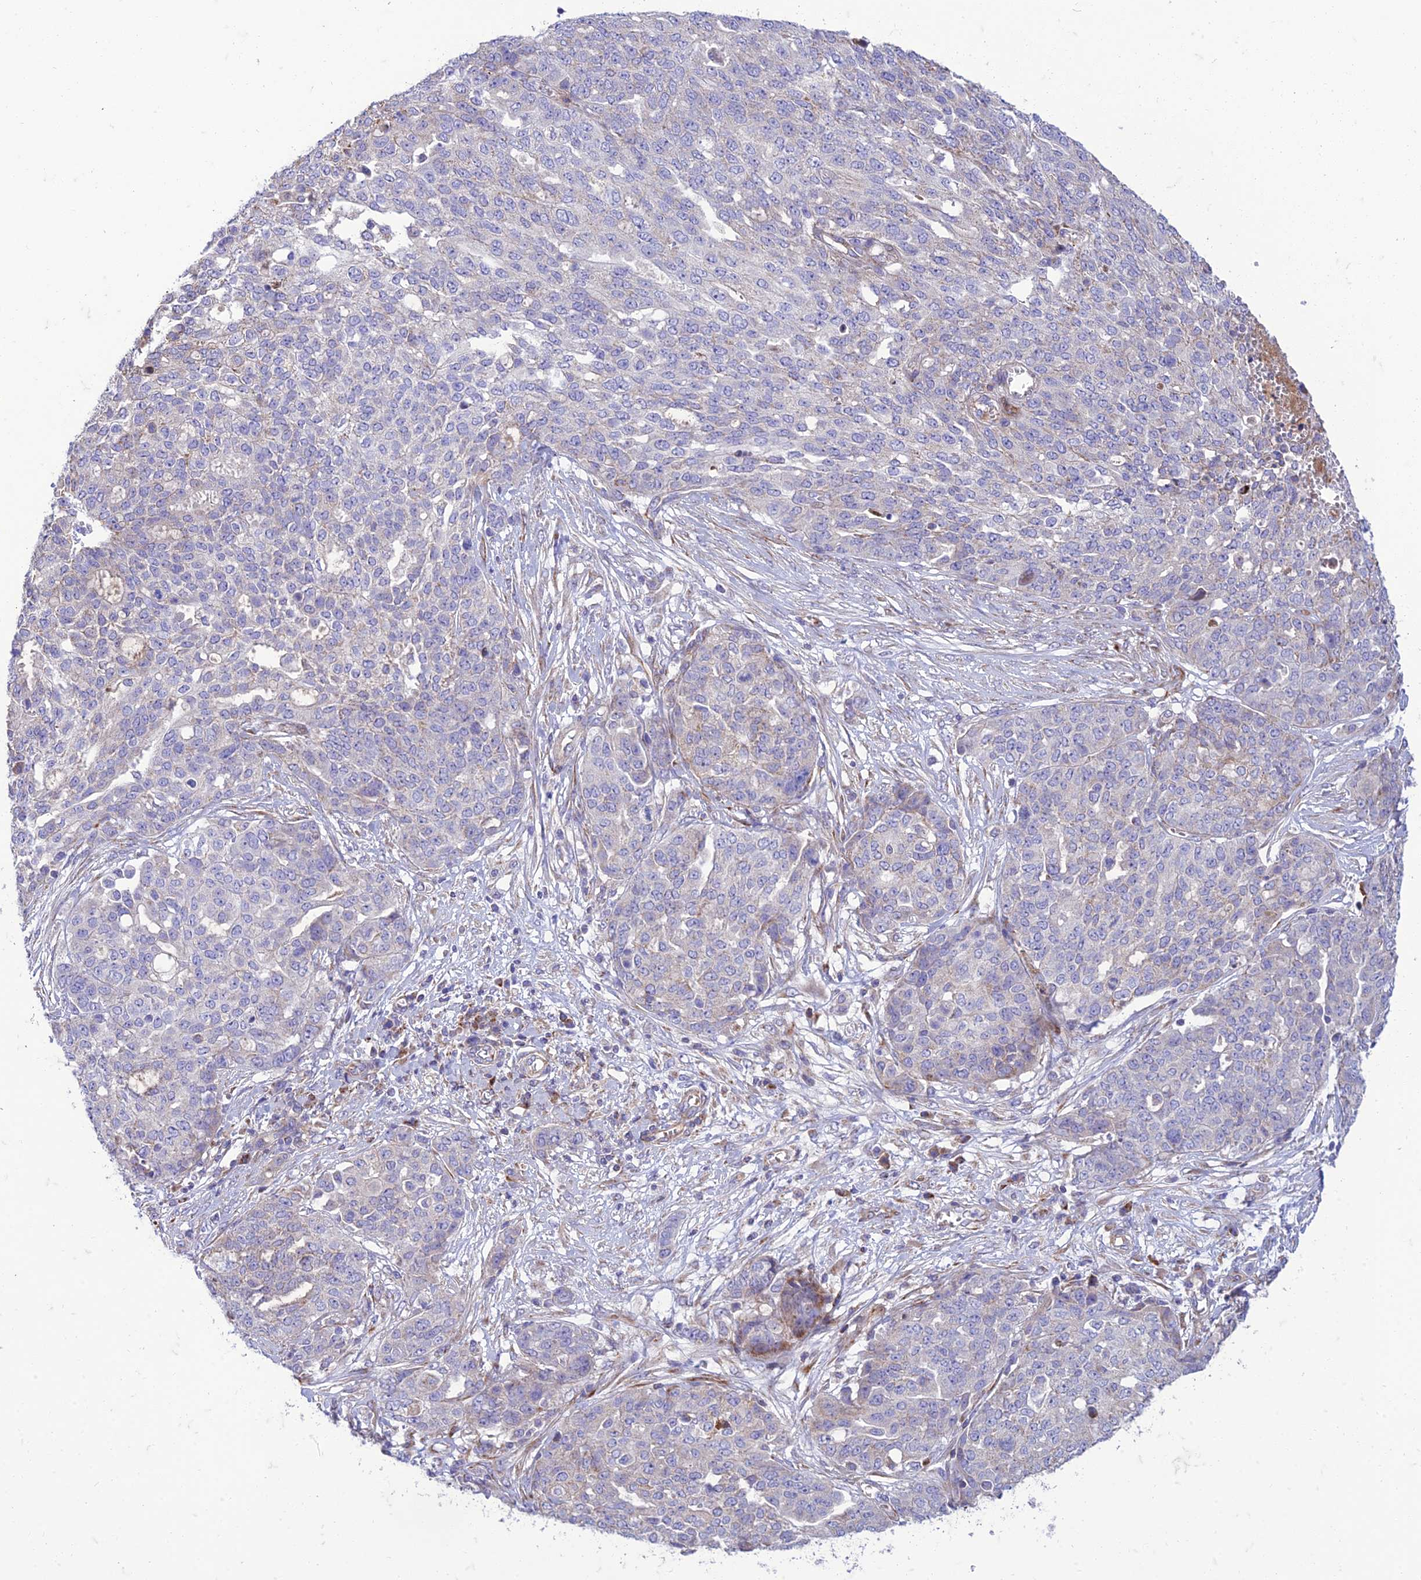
{"staining": {"intensity": "negative", "quantity": "none", "location": "none"}, "tissue": "ovarian cancer", "cell_type": "Tumor cells", "image_type": "cancer", "snomed": [{"axis": "morphology", "description": "Cystadenocarcinoma, serous, NOS"}, {"axis": "topography", "description": "Soft tissue"}, {"axis": "topography", "description": "Ovary"}], "caption": "Human ovarian cancer (serous cystadenocarcinoma) stained for a protein using immunohistochemistry exhibits no expression in tumor cells.", "gene": "SEL1L3", "patient": {"sex": "female", "age": 57}}